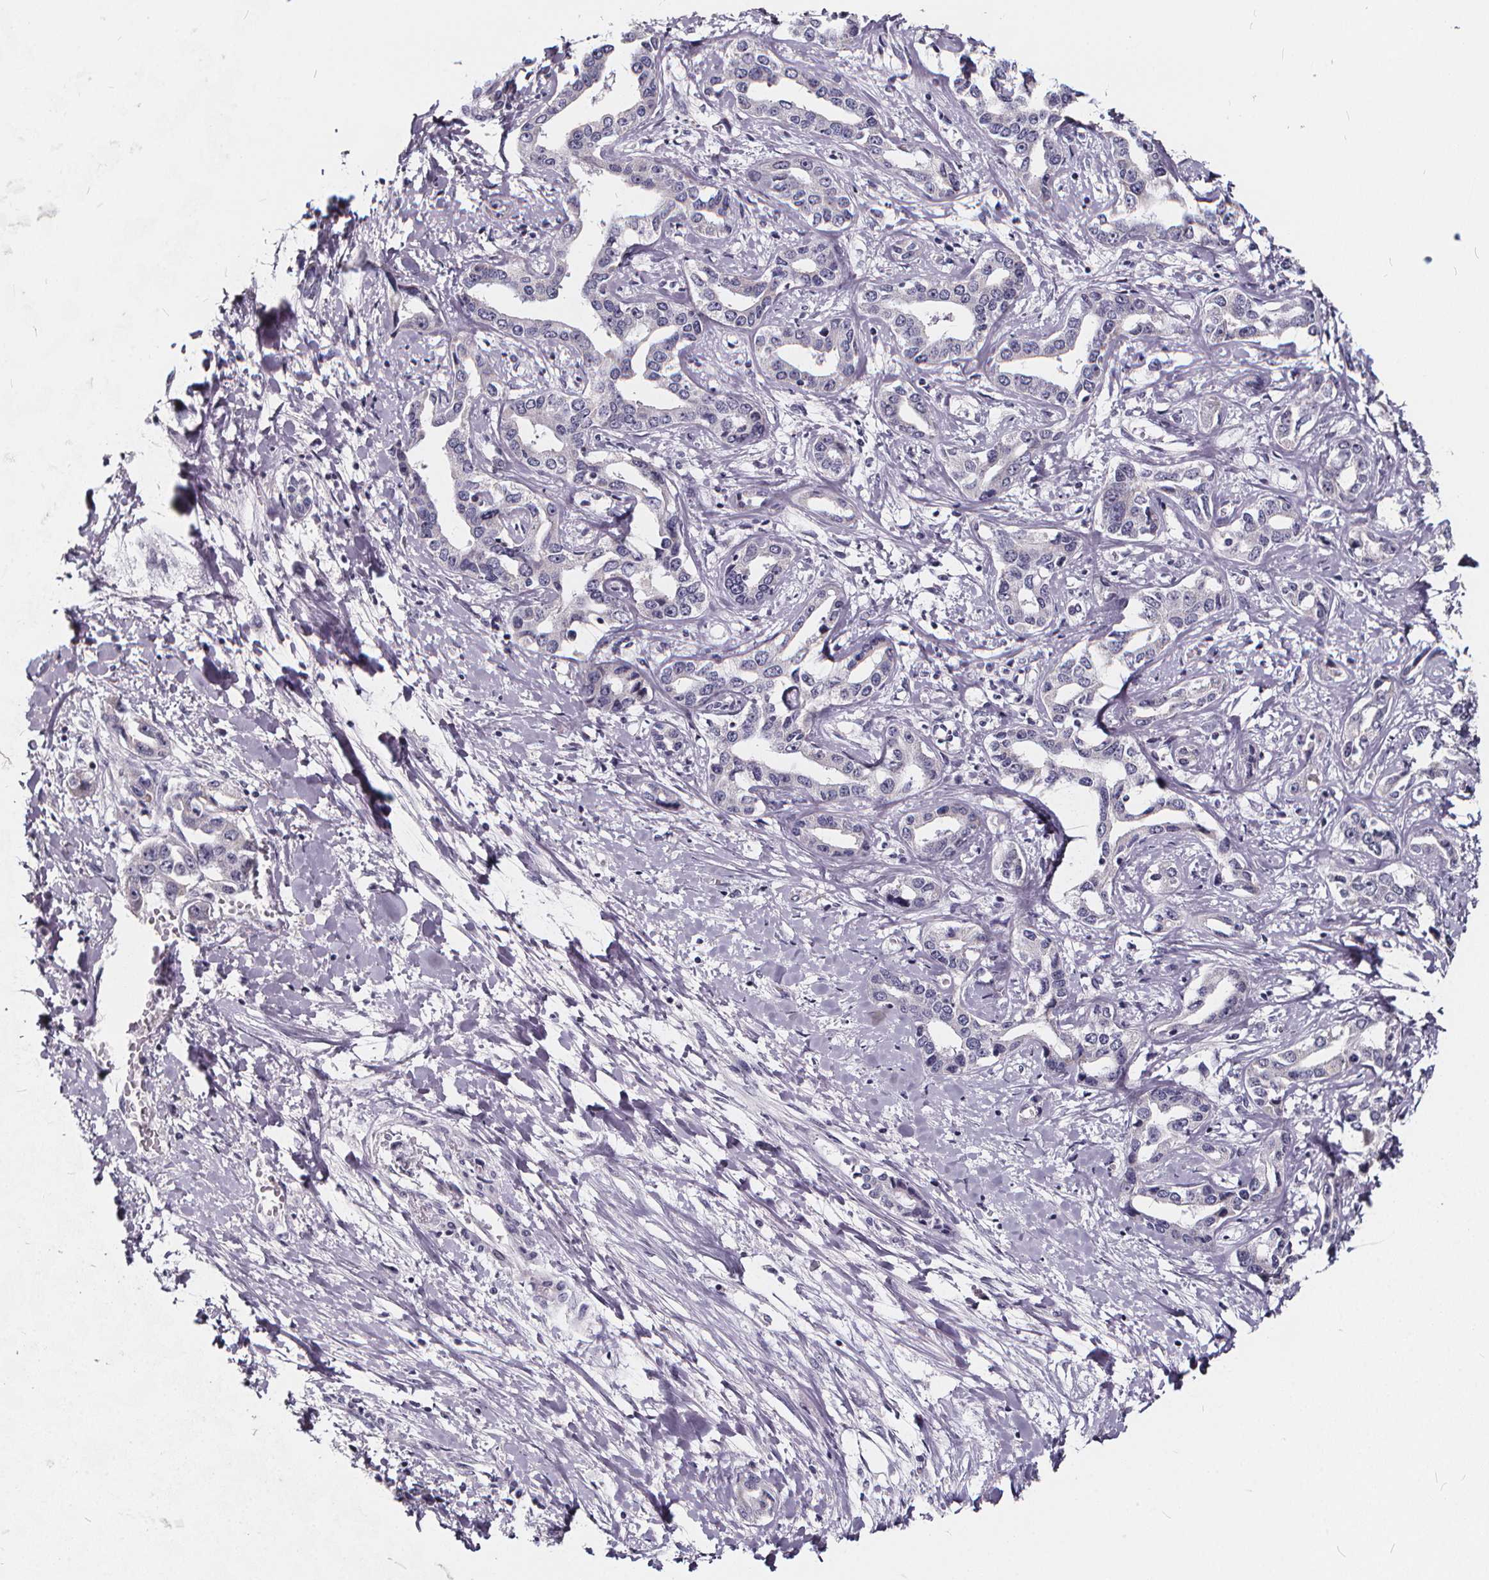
{"staining": {"intensity": "negative", "quantity": "none", "location": "none"}, "tissue": "liver cancer", "cell_type": "Tumor cells", "image_type": "cancer", "snomed": [{"axis": "morphology", "description": "Cholangiocarcinoma"}, {"axis": "topography", "description": "Liver"}], "caption": "Immunohistochemistry photomicrograph of neoplastic tissue: human liver cancer (cholangiocarcinoma) stained with DAB reveals no significant protein expression in tumor cells.", "gene": "SPEF2", "patient": {"sex": "male", "age": 59}}